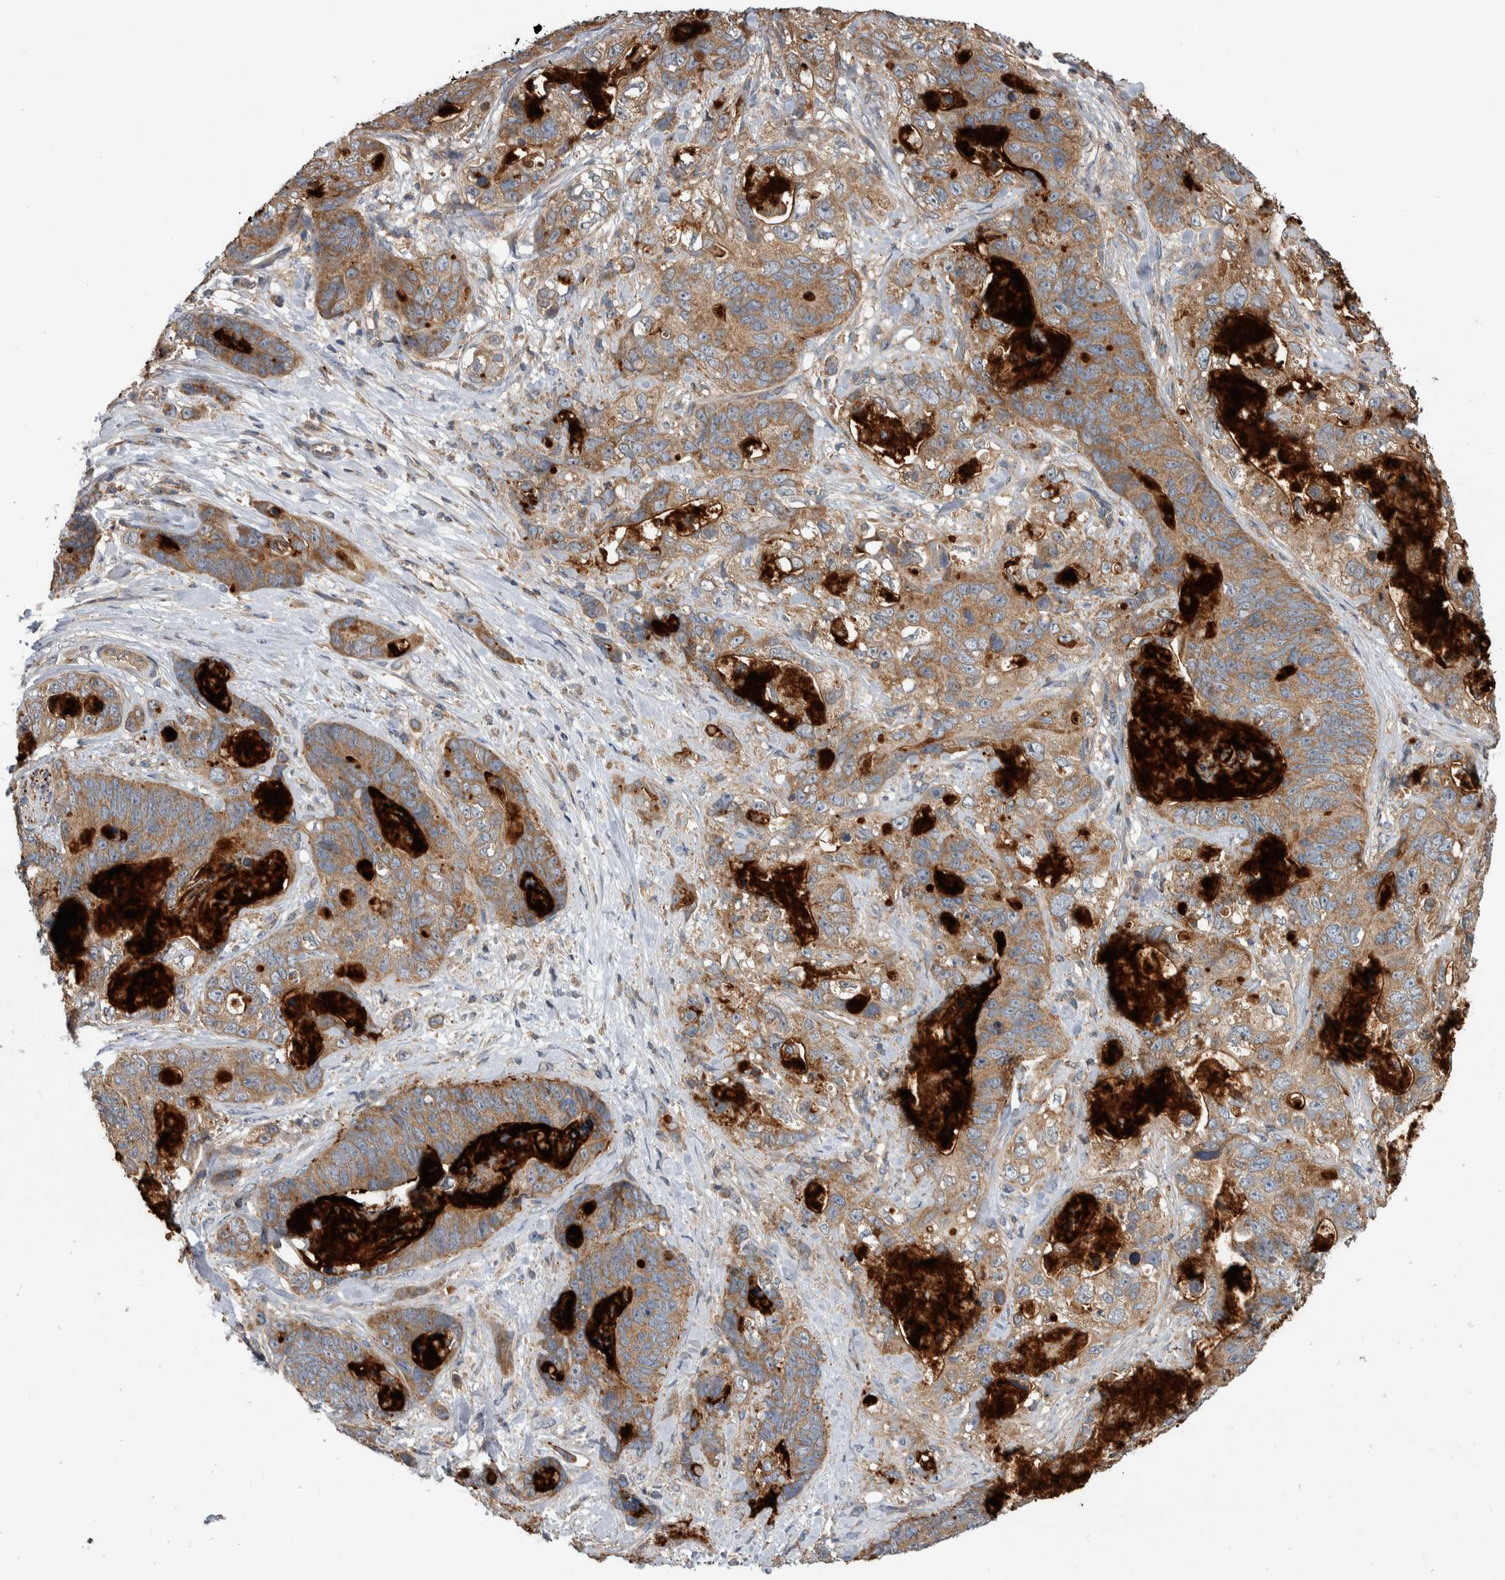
{"staining": {"intensity": "moderate", "quantity": ">75%", "location": "cytoplasmic/membranous"}, "tissue": "stomach cancer", "cell_type": "Tumor cells", "image_type": "cancer", "snomed": [{"axis": "morphology", "description": "Normal tissue, NOS"}, {"axis": "morphology", "description": "Adenocarcinoma, NOS"}, {"axis": "topography", "description": "Stomach"}], "caption": "High-power microscopy captured an immunohistochemistry photomicrograph of stomach cancer, revealing moderate cytoplasmic/membranous staining in approximately >75% of tumor cells.", "gene": "SDCBP", "patient": {"sex": "female", "age": 89}}